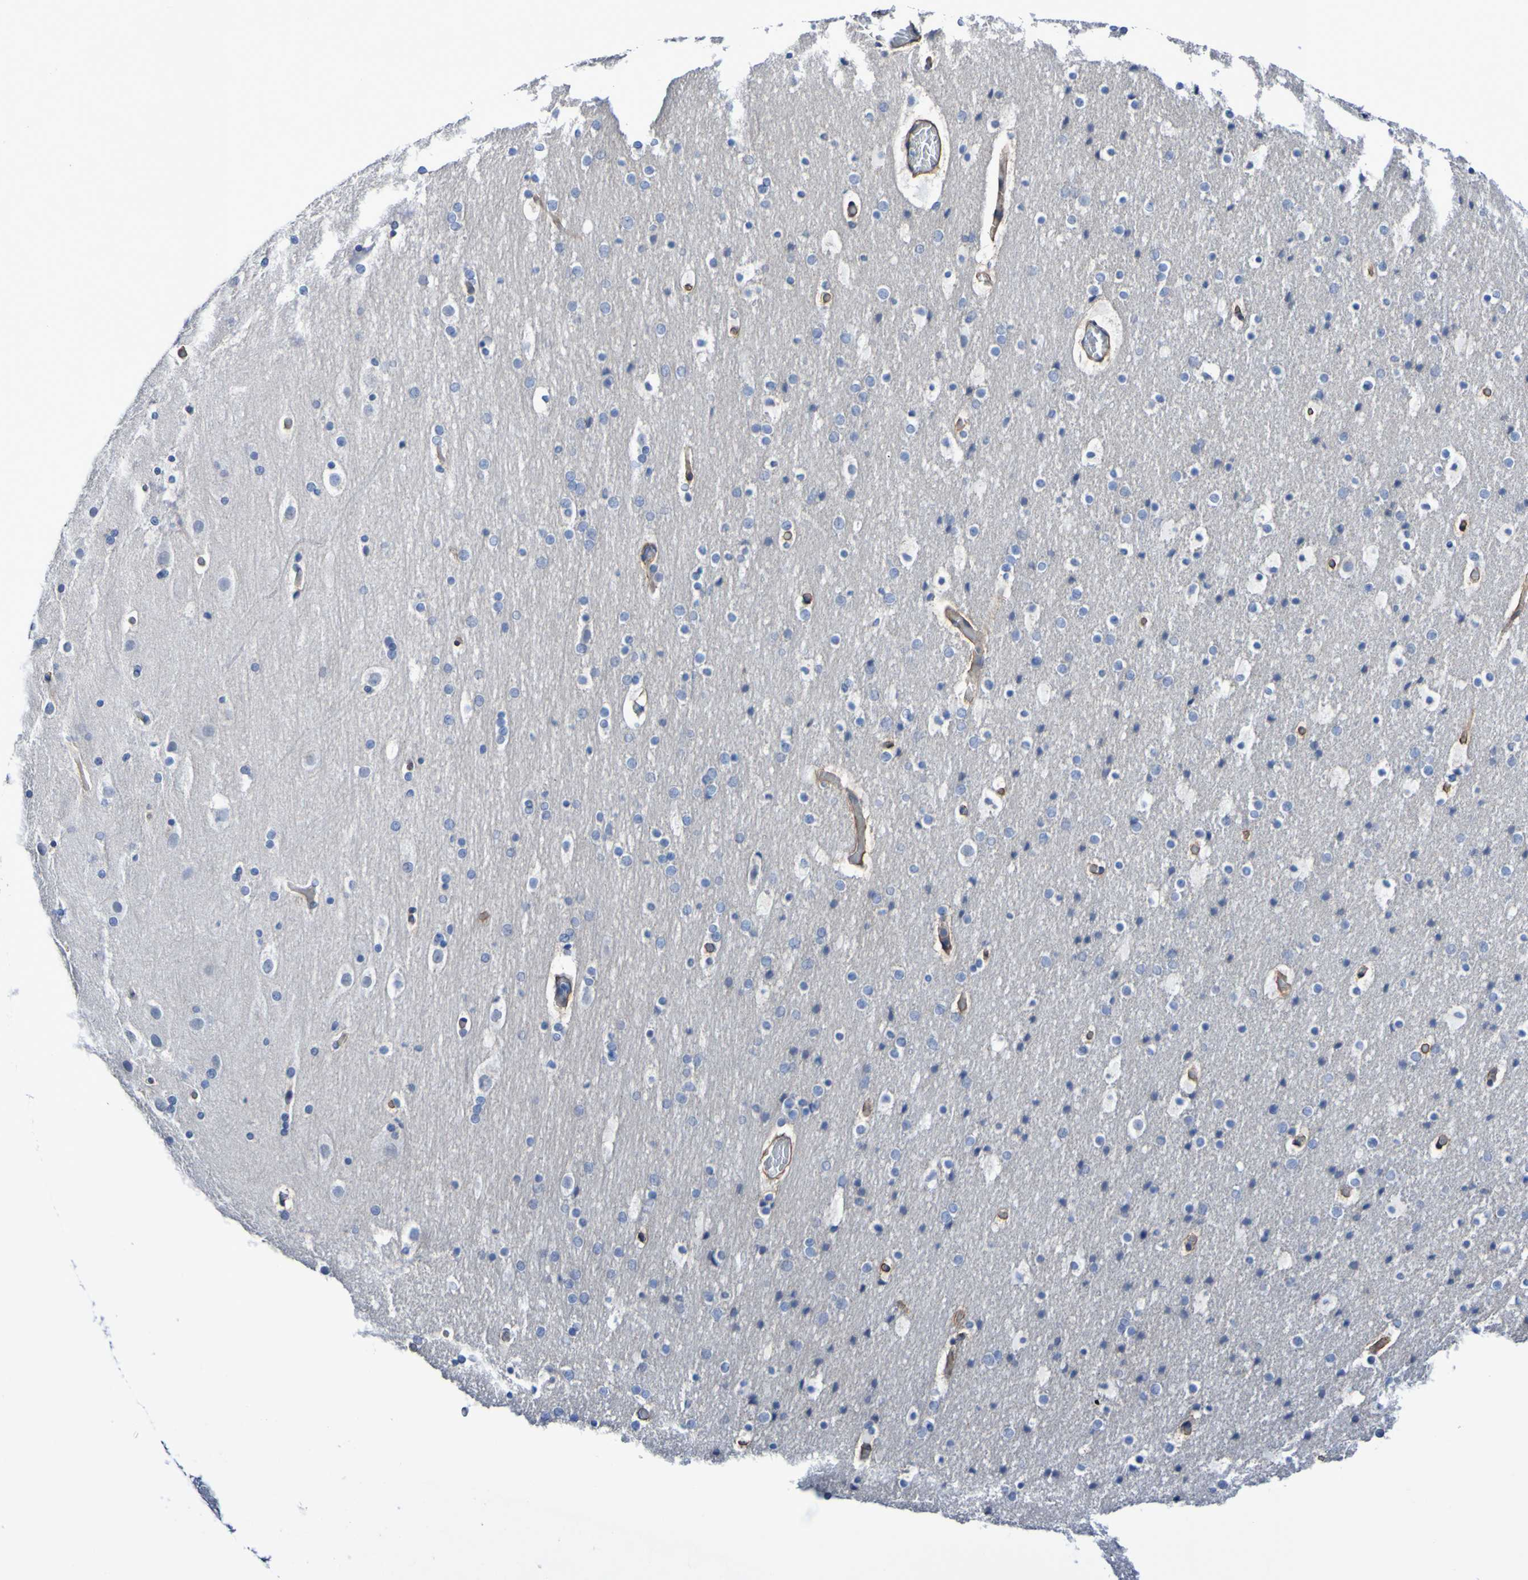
{"staining": {"intensity": "moderate", "quantity": "25%-75%", "location": "cytoplasmic/membranous"}, "tissue": "cerebral cortex", "cell_type": "Endothelial cells", "image_type": "normal", "snomed": [{"axis": "morphology", "description": "Normal tissue, NOS"}, {"axis": "topography", "description": "Cerebral cortex"}], "caption": "An IHC photomicrograph of benign tissue is shown. Protein staining in brown highlights moderate cytoplasmic/membranous positivity in cerebral cortex within endothelial cells. (brown staining indicates protein expression, while blue staining denotes nuclei).", "gene": "SGCB", "patient": {"sex": "male", "age": 57}}